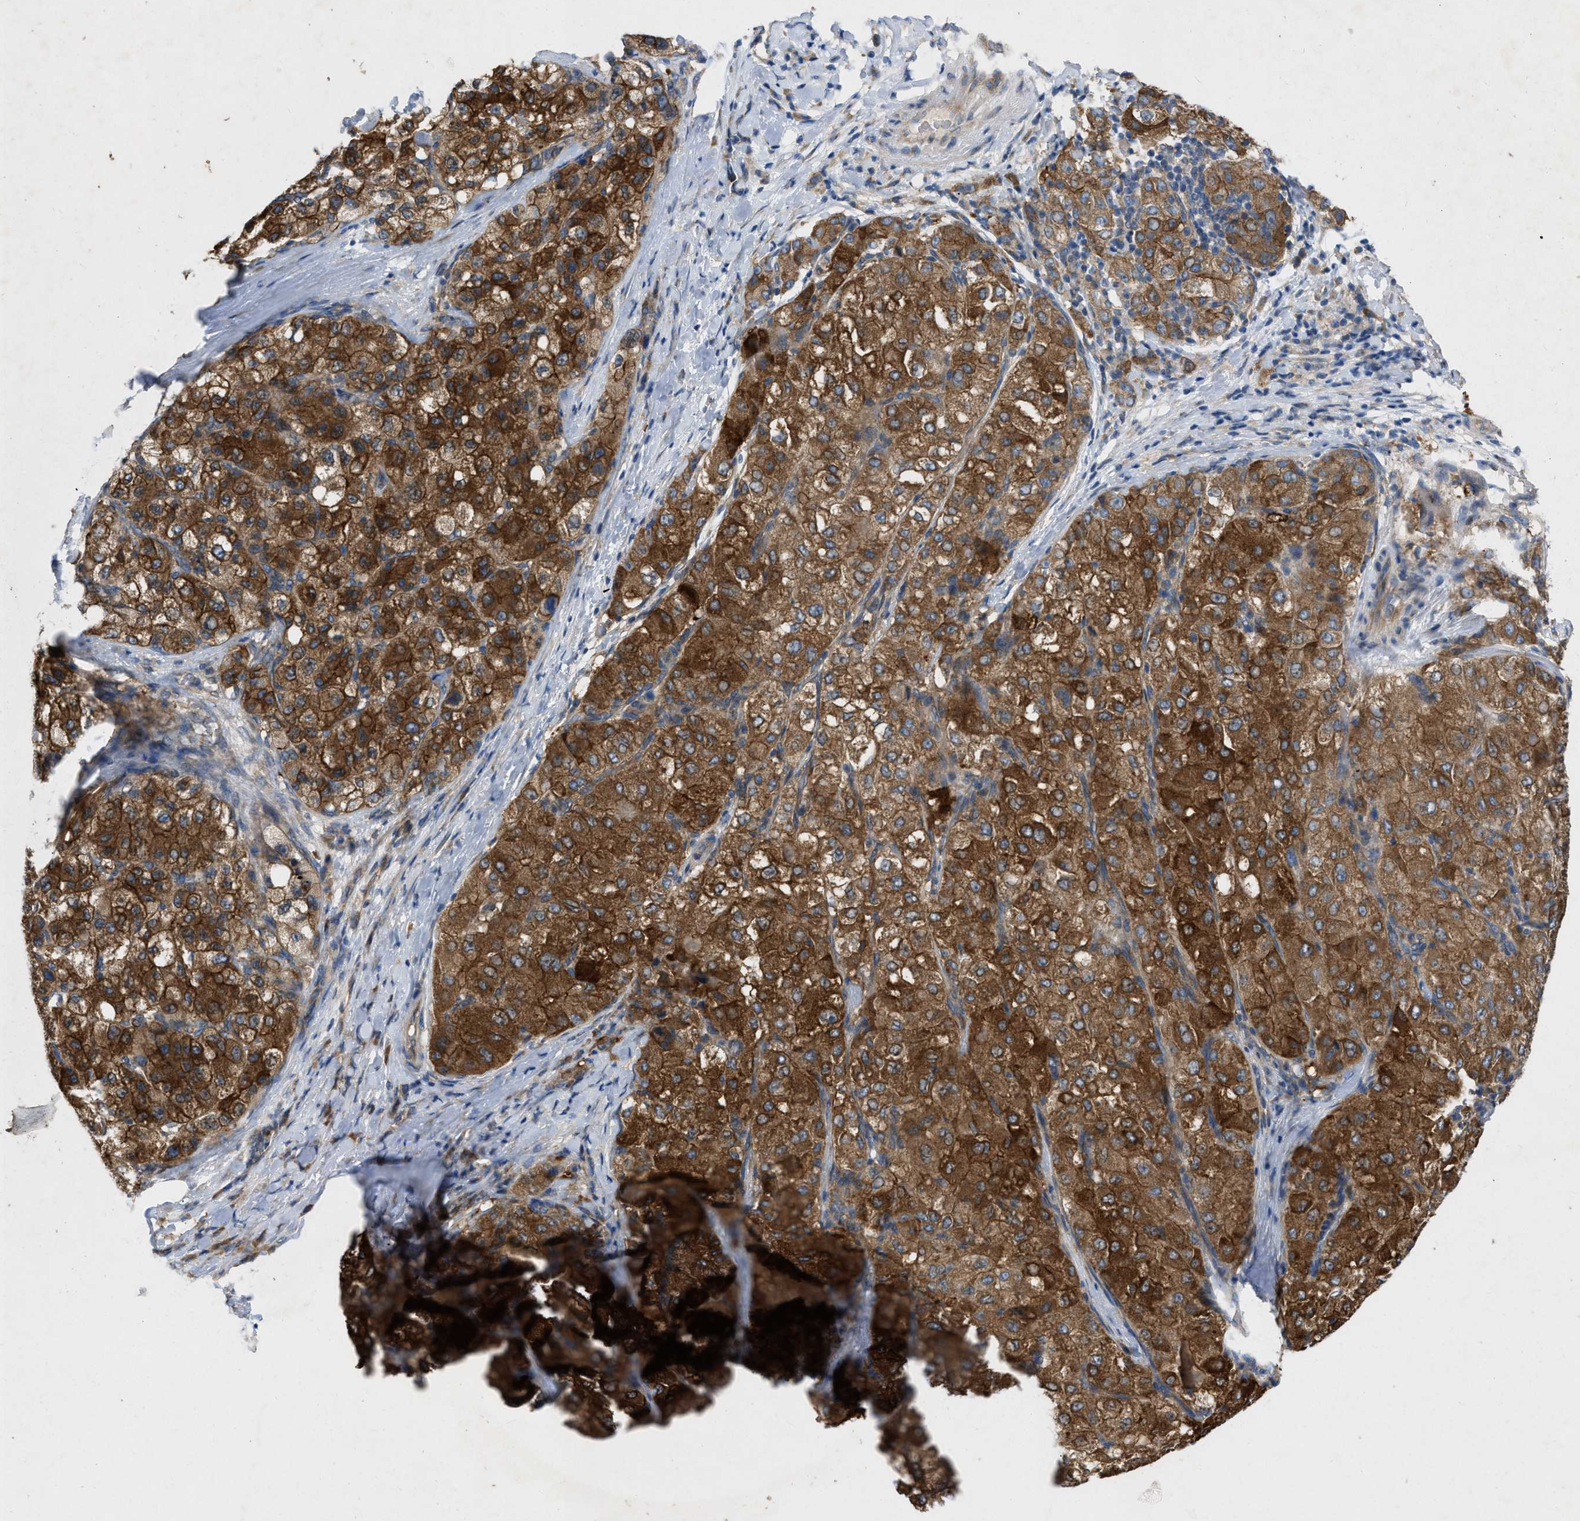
{"staining": {"intensity": "strong", "quantity": ">75%", "location": "cytoplasmic/membranous"}, "tissue": "liver cancer", "cell_type": "Tumor cells", "image_type": "cancer", "snomed": [{"axis": "morphology", "description": "Carcinoma, Hepatocellular, NOS"}, {"axis": "topography", "description": "Liver"}], "caption": "Strong cytoplasmic/membranous protein positivity is appreciated in about >75% of tumor cells in liver cancer.", "gene": "TMEM131", "patient": {"sex": "male", "age": 80}}